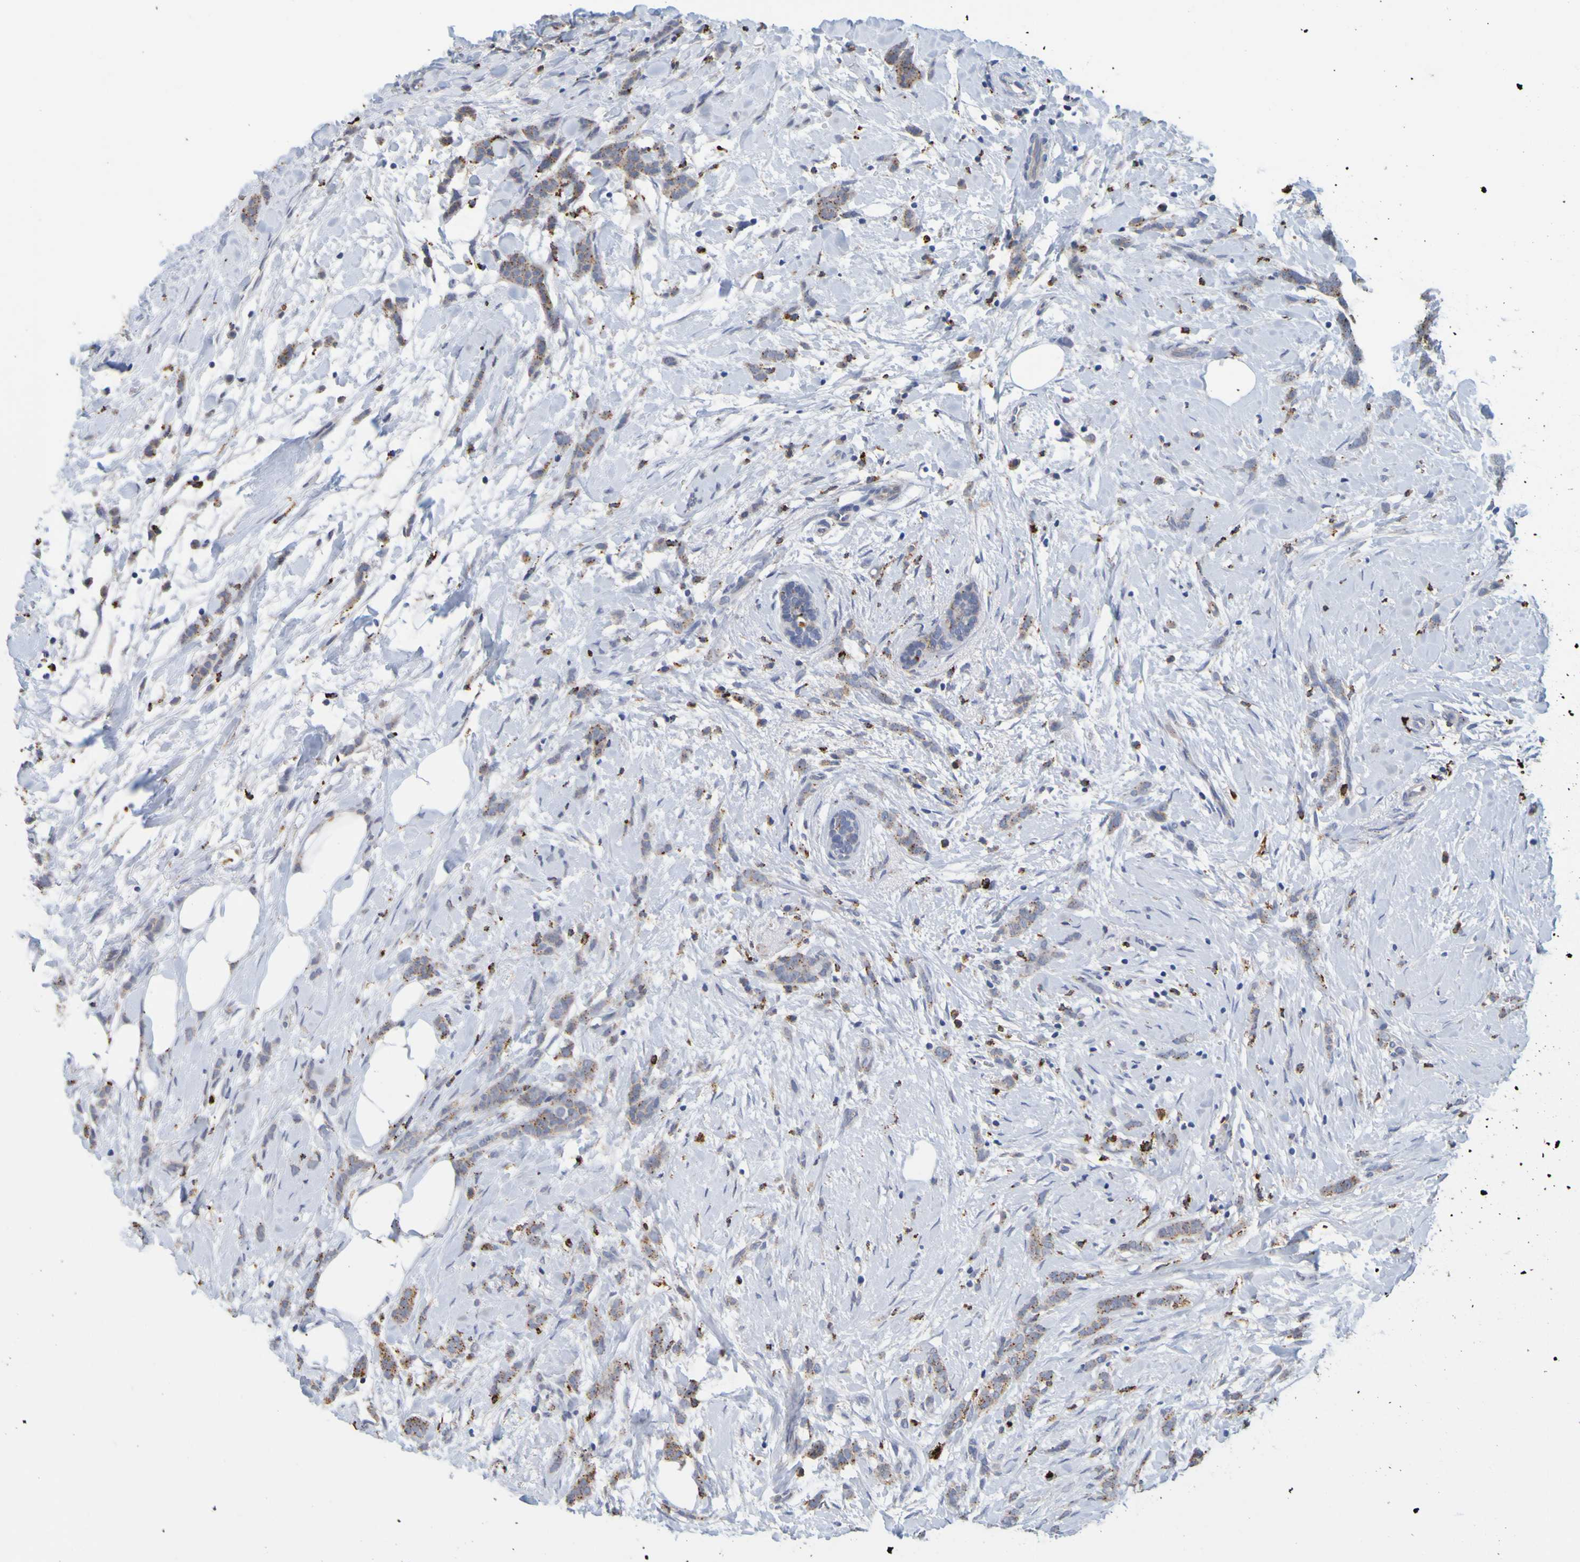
{"staining": {"intensity": "moderate", "quantity": "25%-75%", "location": "cytoplasmic/membranous"}, "tissue": "breast cancer", "cell_type": "Tumor cells", "image_type": "cancer", "snomed": [{"axis": "morphology", "description": "Lobular carcinoma, in situ"}, {"axis": "morphology", "description": "Lobular carcinoma"}, {"axis": "topography", "description": "Breast"}], "caption": "Immunohistochemical staining of breast cancer (lobular carcinoma) demonstrates moderate cytoplasmic/membranous protein positivity in approximately 25%-75% of tumor cells.", "gene": "TPH1", "patient": {"sex": "female", "age": 41}}